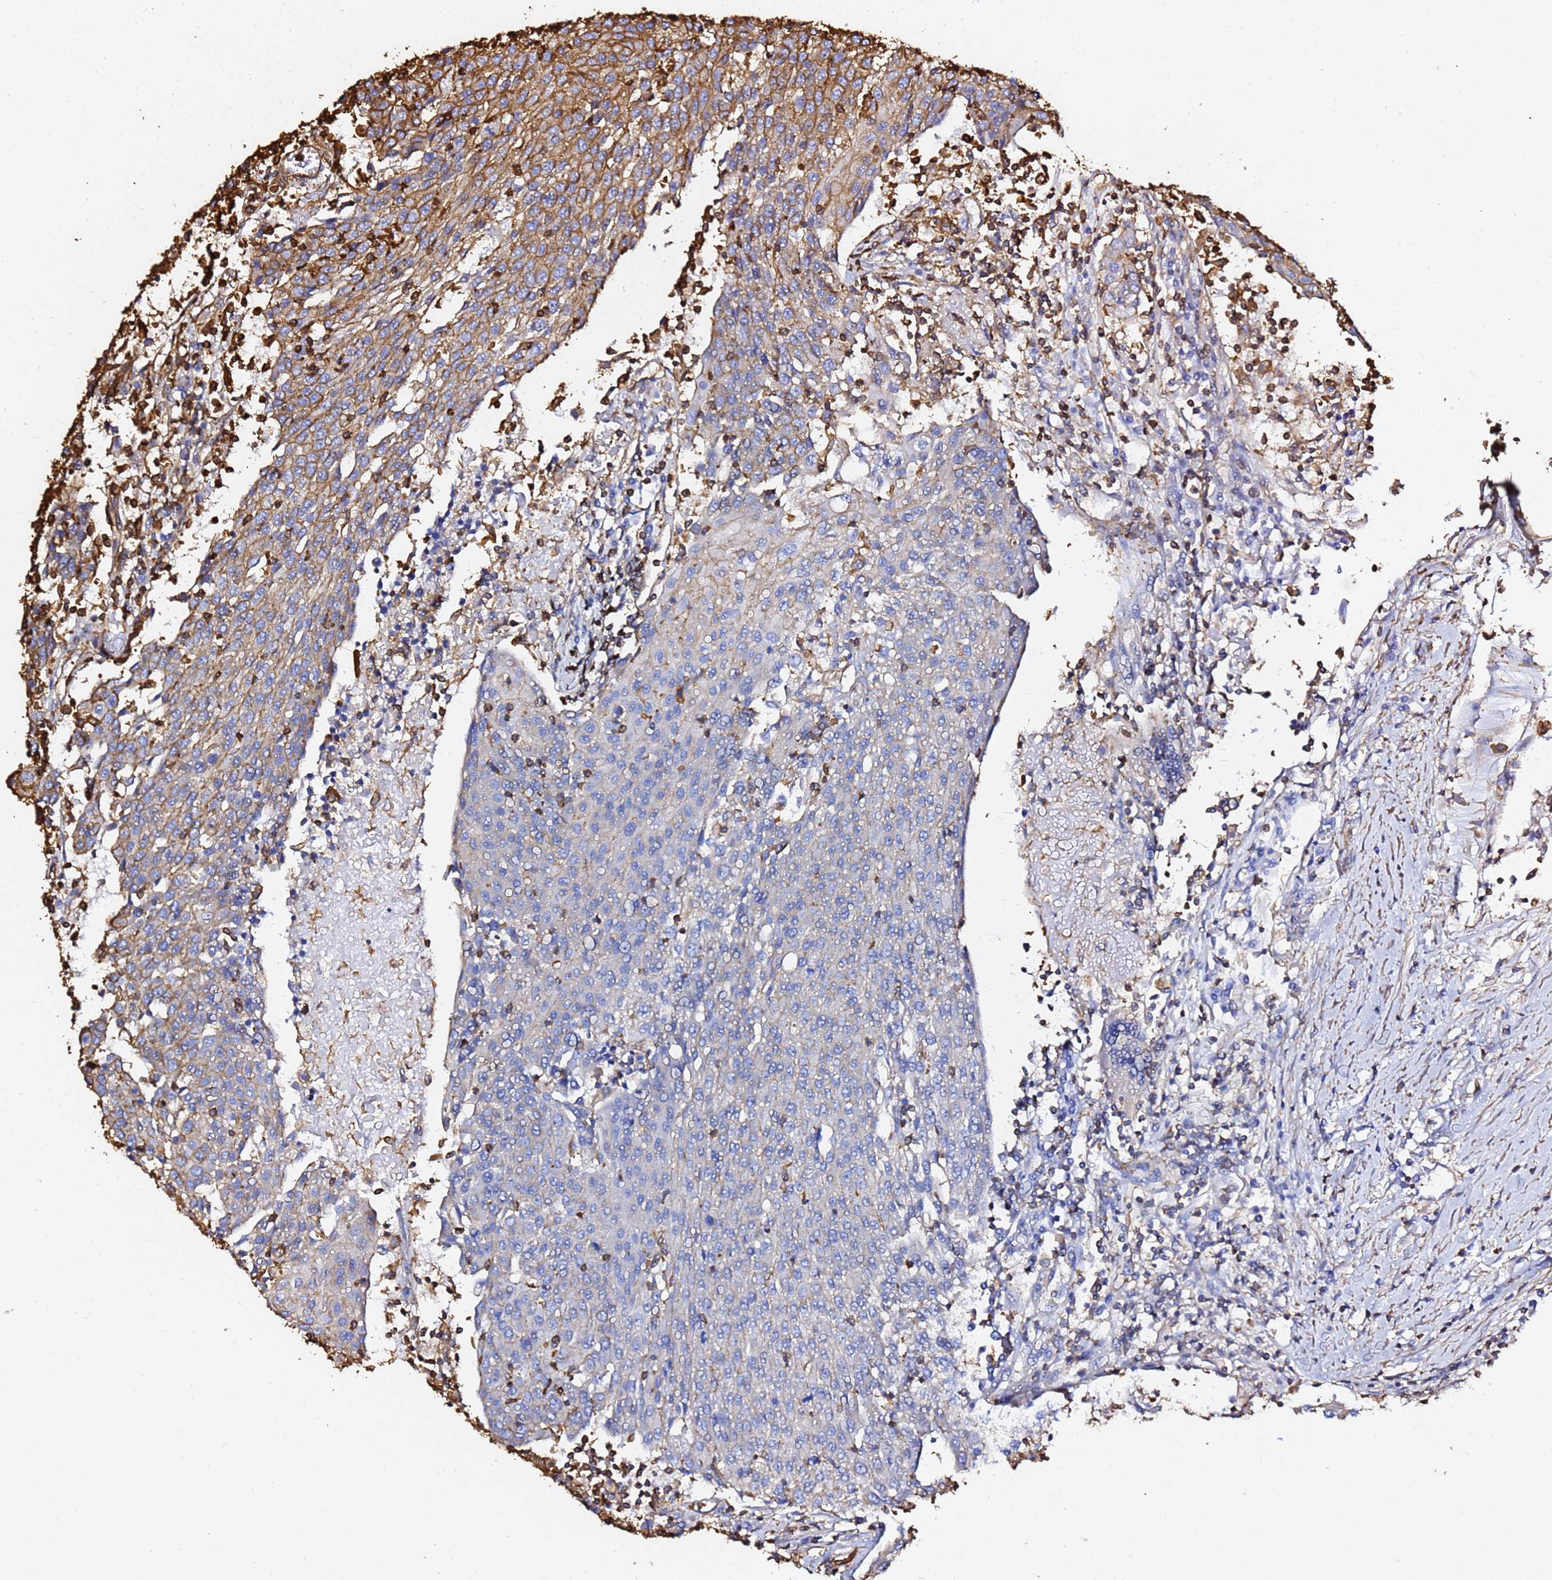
{"staining": {"intensity": "moderate", "quantity": "<25%", "location": "cytoplasmic/membranous"}, "tissue": "urothelial cancer", "cell_type": "Tumor cells", "image_type": "cancer", "snomed": [{"axis": "morphology", "description": "Urothelial carcinoma, High grade"}, {"axis": "topography", "description": "Urinary bladder"}], "caption": "Protein staining shows moderate cytoplasmic/membranous staining in about <25% of tumor cells in urothelial cancer.", "gene": "ACTB", "patient": {"sex": "female", "age": 85}}